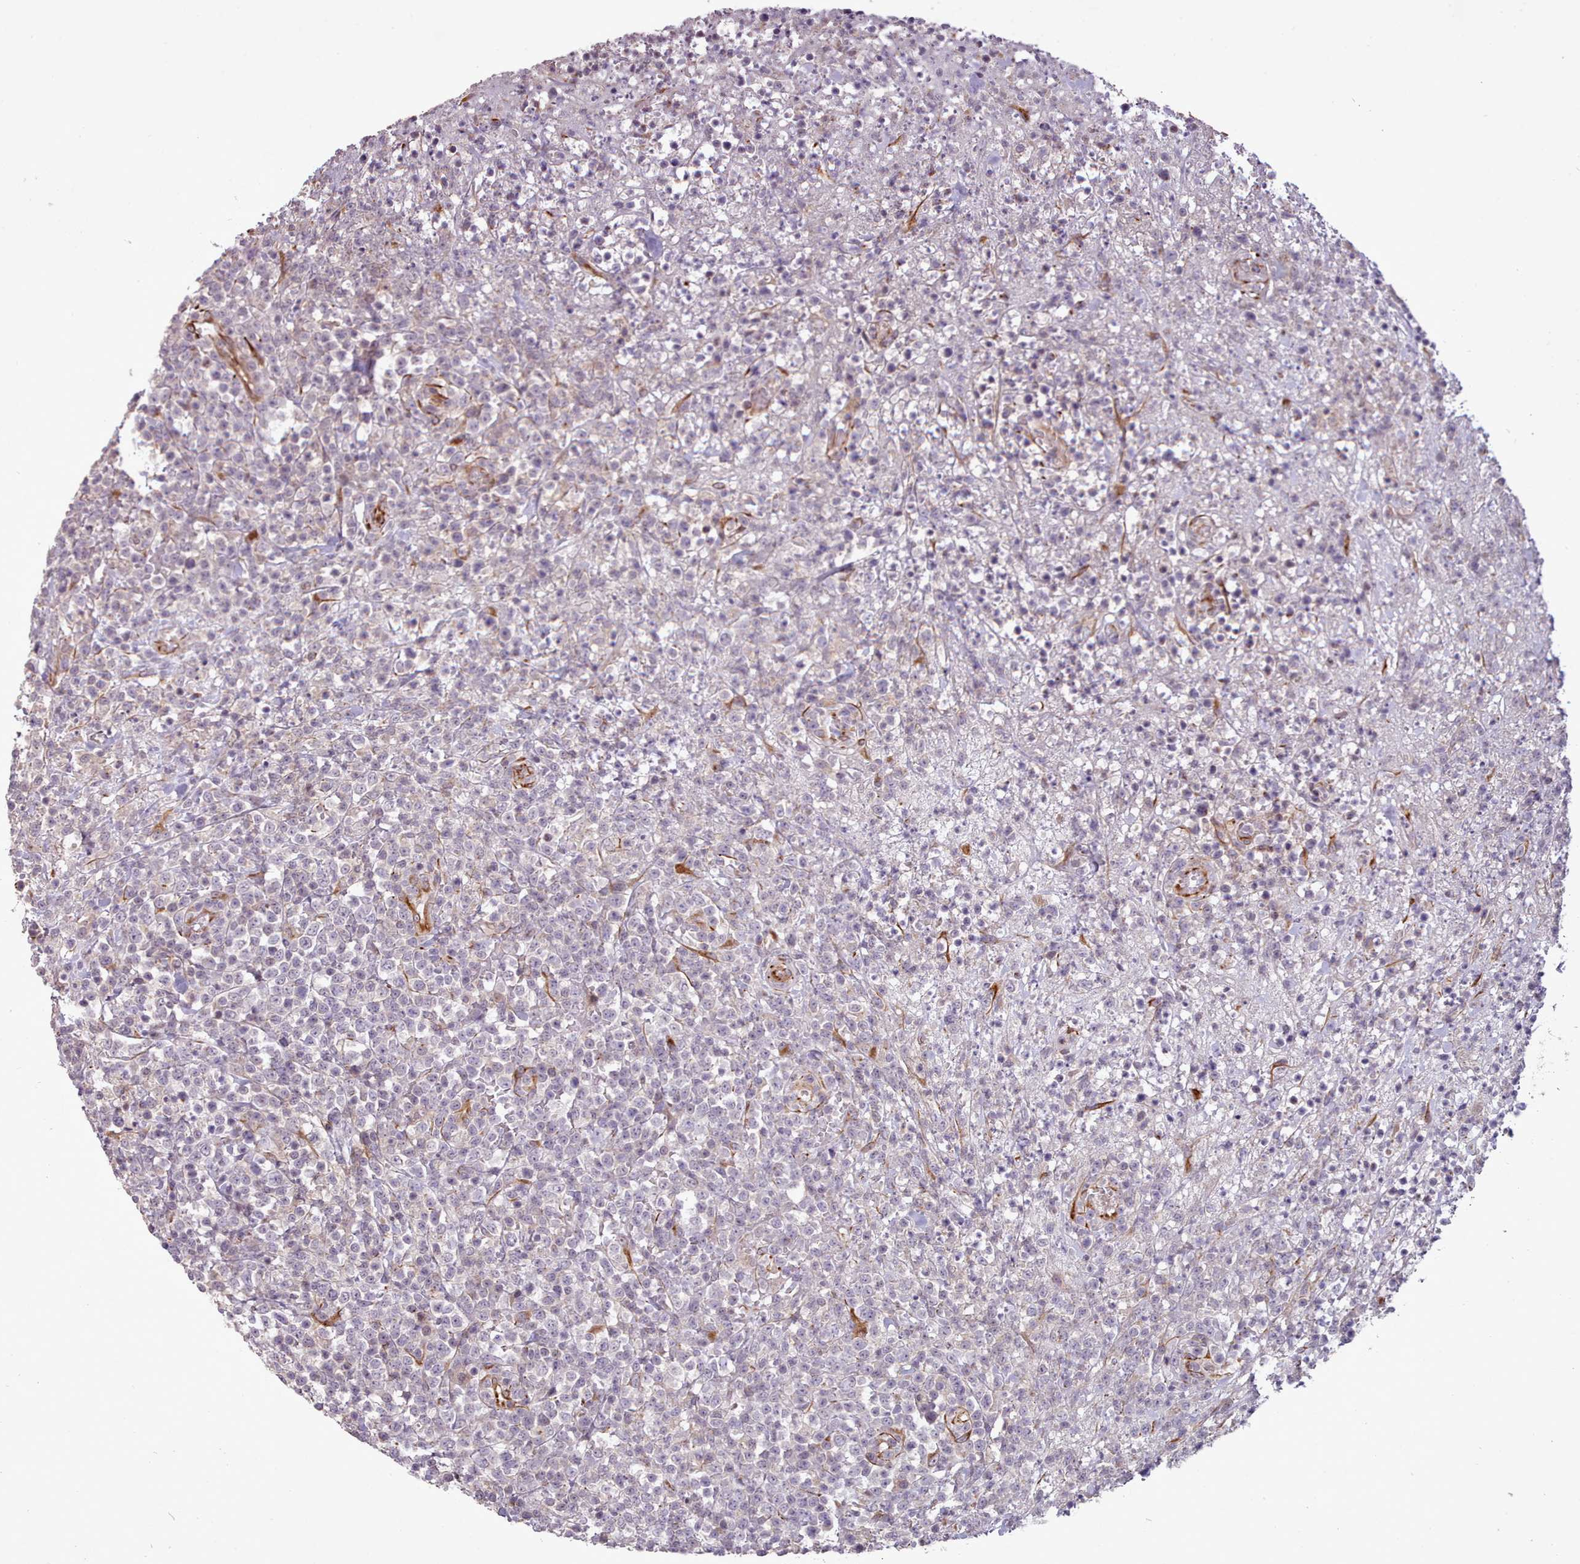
{"staining": {"intensity": "negative", "quantity": "none", "location": "none"}, "tissue": "lymphoma", "cell_type": "Tumor cells", "image_type": "cancer", "snomed": [{"axis": "morphology", "description": "Malignant lymphoma, non-Hodgkin's type, High grade"}, {"axis": "topography", "description": "Colon"}], "caption": "Immunohistochemical staining of lymphoma displays no significant expression in tumor cells. Nuclei are stained in blue.", "gene": "GBGT1", "patient": {"sex": "female", "age": 53}}